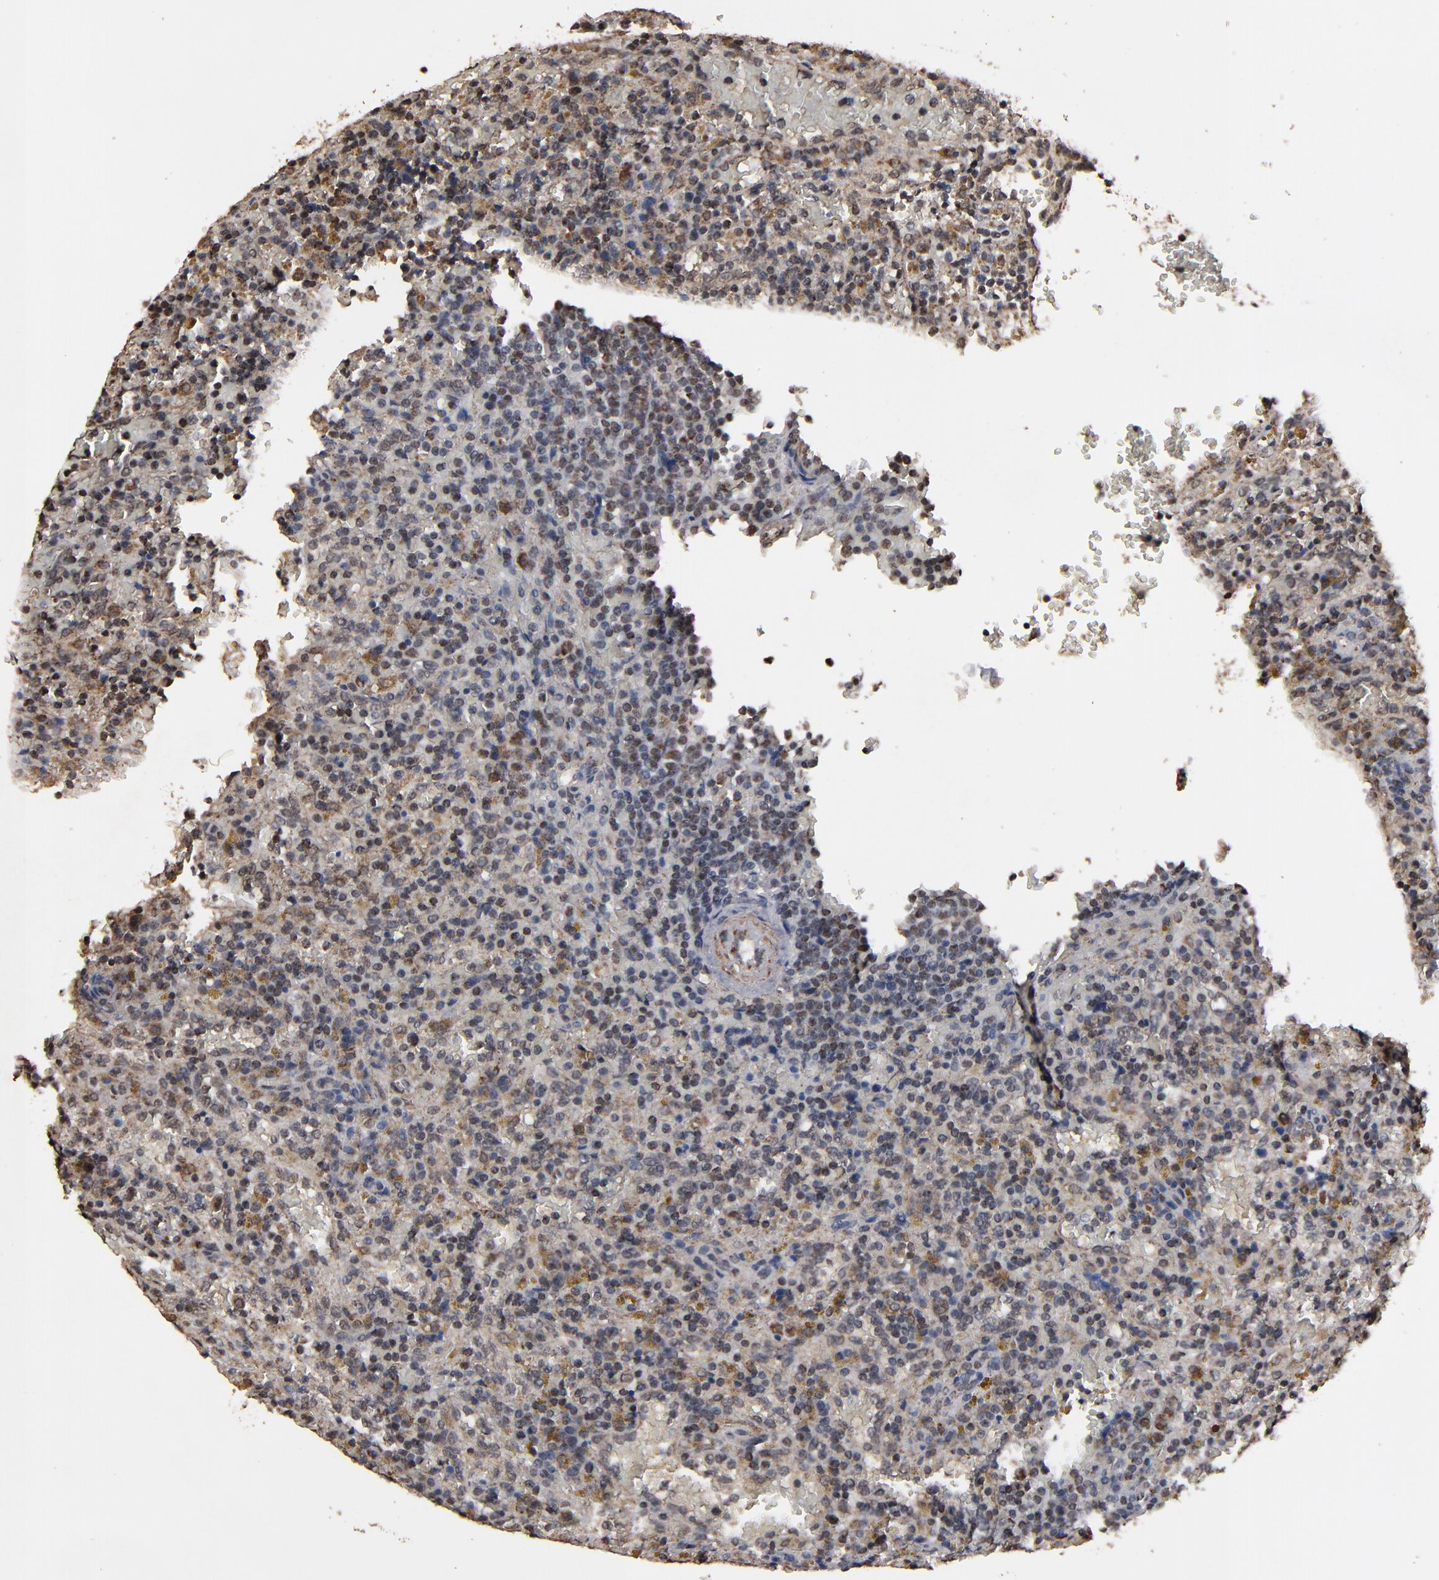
{"staining": {"intensity": "negative", "quantity": "none", "location": "none"}, "tissue": "lymphoma", "cell_type": "Tumor cells", "image_type": "cancer", "snomed": [{"axis": "morphology", "description": "Malignant lymphoma, non-Hodgkin's type, Low grade"}, {"axis": "topography", "description": "Spleen"}], "caption": "Malignant lymphoma, non-Hodgkin's type (low-grade) was stained to show a protein in brown. There is no significant staining in tumor cells.", "gene": "BNIP3", "patient": {"sex": "female", "age": 65}}